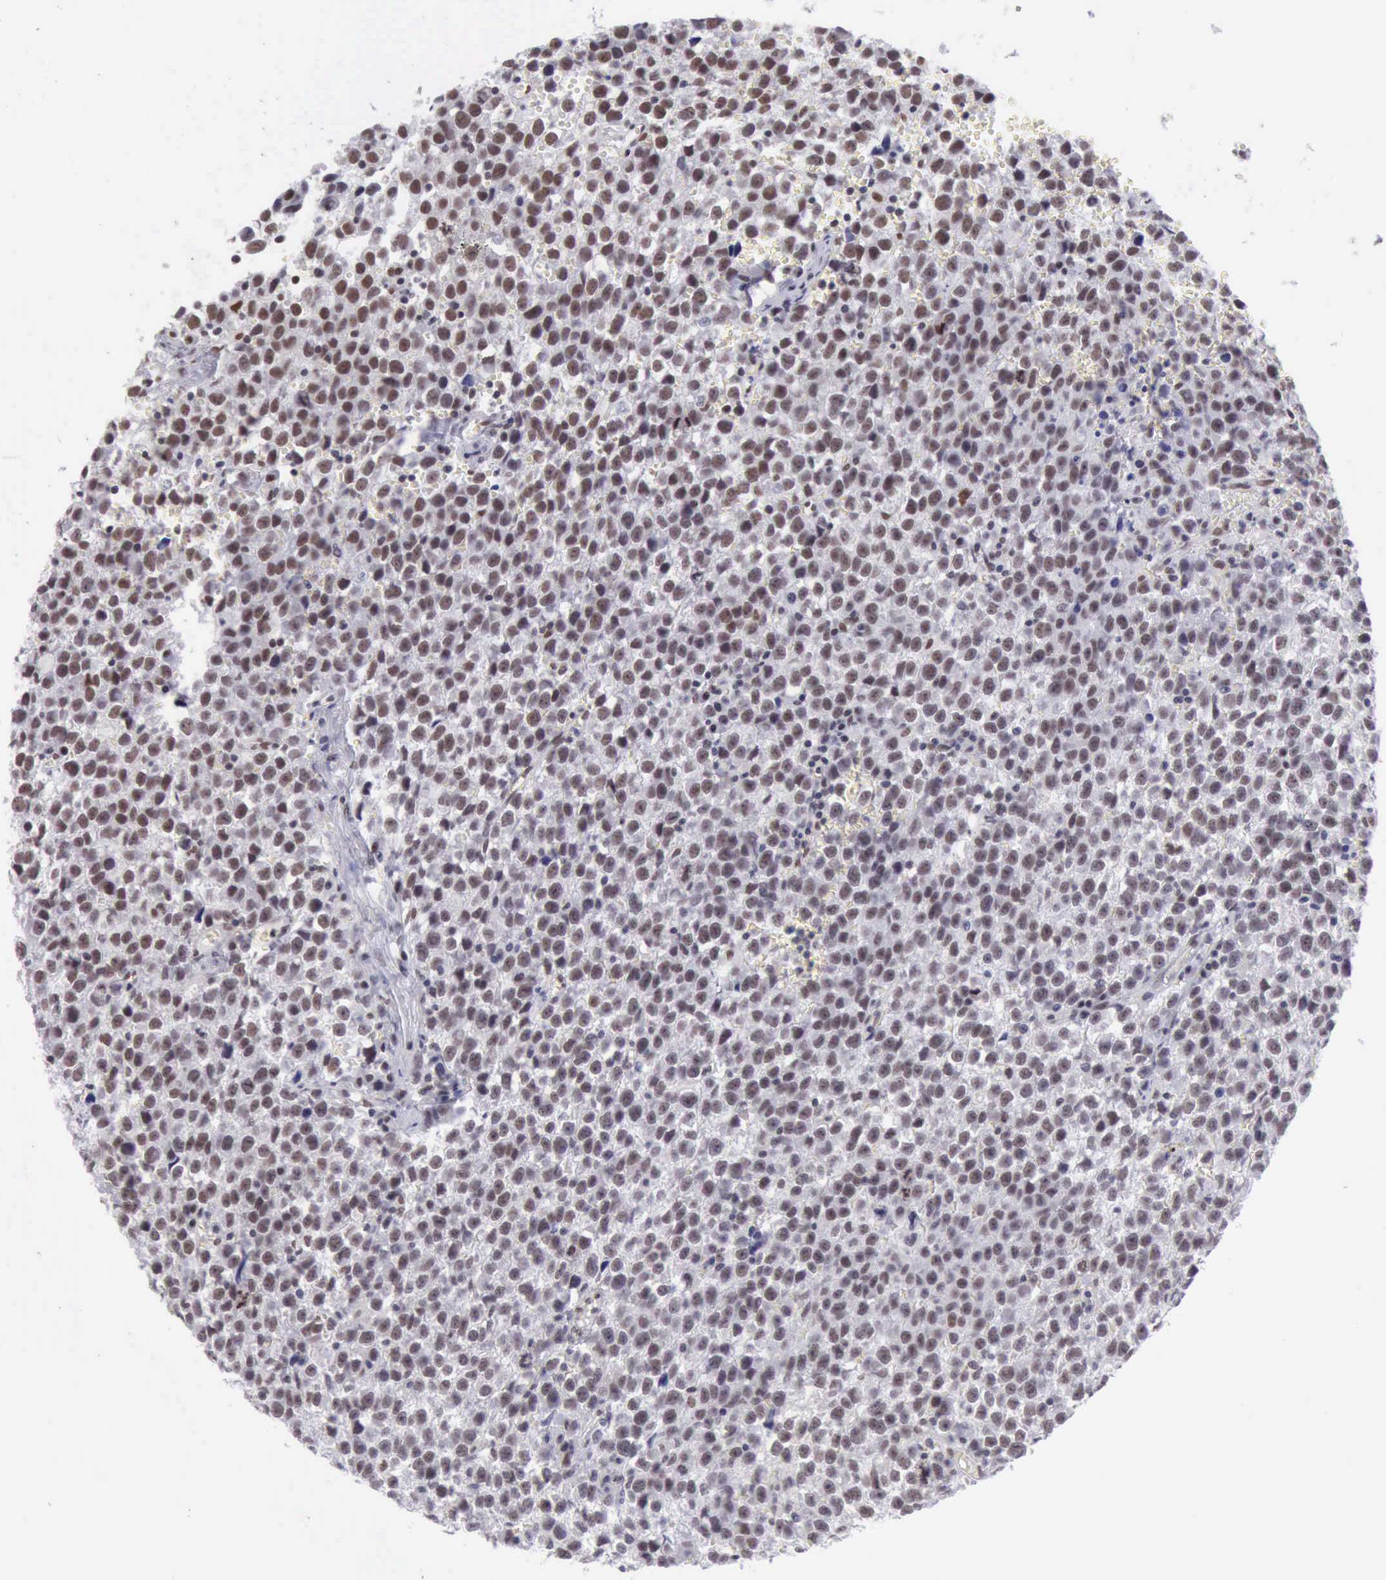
{"staining": {"intensity": "weak", "quantity": ">75%", "location": "nuclear"}, "tissue": "testis cancer", "cell_type": "Tumor cells", "image_type": "cancer", "snomed": [{"axis": "morphology", "description": "Seminoma, NOS"}, {"axis": "topography", "description": "Testis"}], "caption": "About >75% of tumor cells in human testis seminoma display weak nuclear protein staining as visualized by brown immunohistochemical staining.", "gene": "ERCC4", "patient": {"sex": "male", "age": 35}}